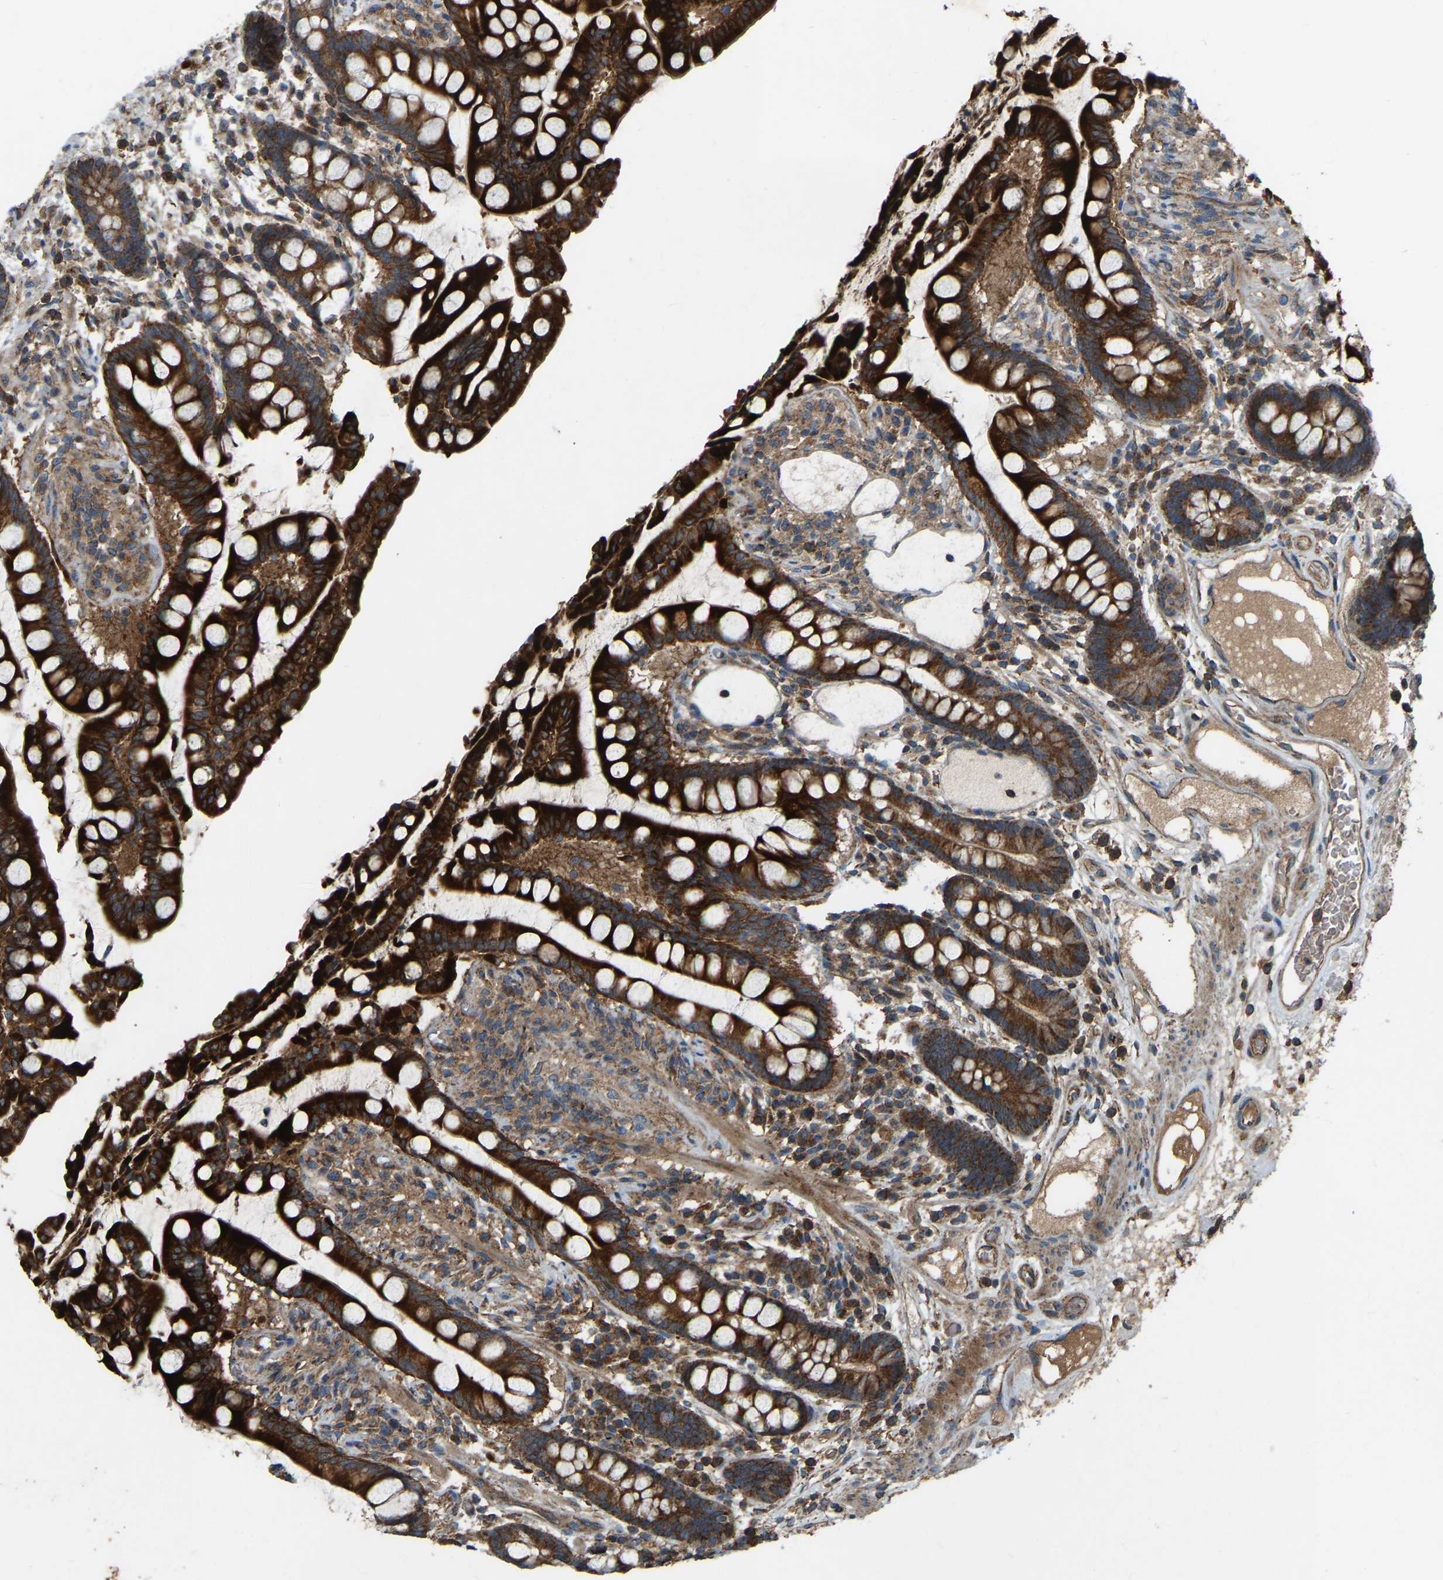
{"staining": {"intensity": "moderate", "quantity": ">75%", "location": "cytoplasmic/membranous"}, "tissue": "colon", "cell_type": "Endothelial cells", "image_type": "normal", "snomed": [{"axis": "morphology", "description": "Normal tissue, NOS"}, {"axis": "topography", "description": "Colon"}], "caption": "This micrograph exhibits unremarkable colon stained with IHC to label a protein in brown. The cytoplasmic/membranous of endothelial cells show moderate positivity for the protein. Nuclei are counter-stained blue.", "gene": "SAMD9L", "patient": {"sex": "male", "age": 73}}